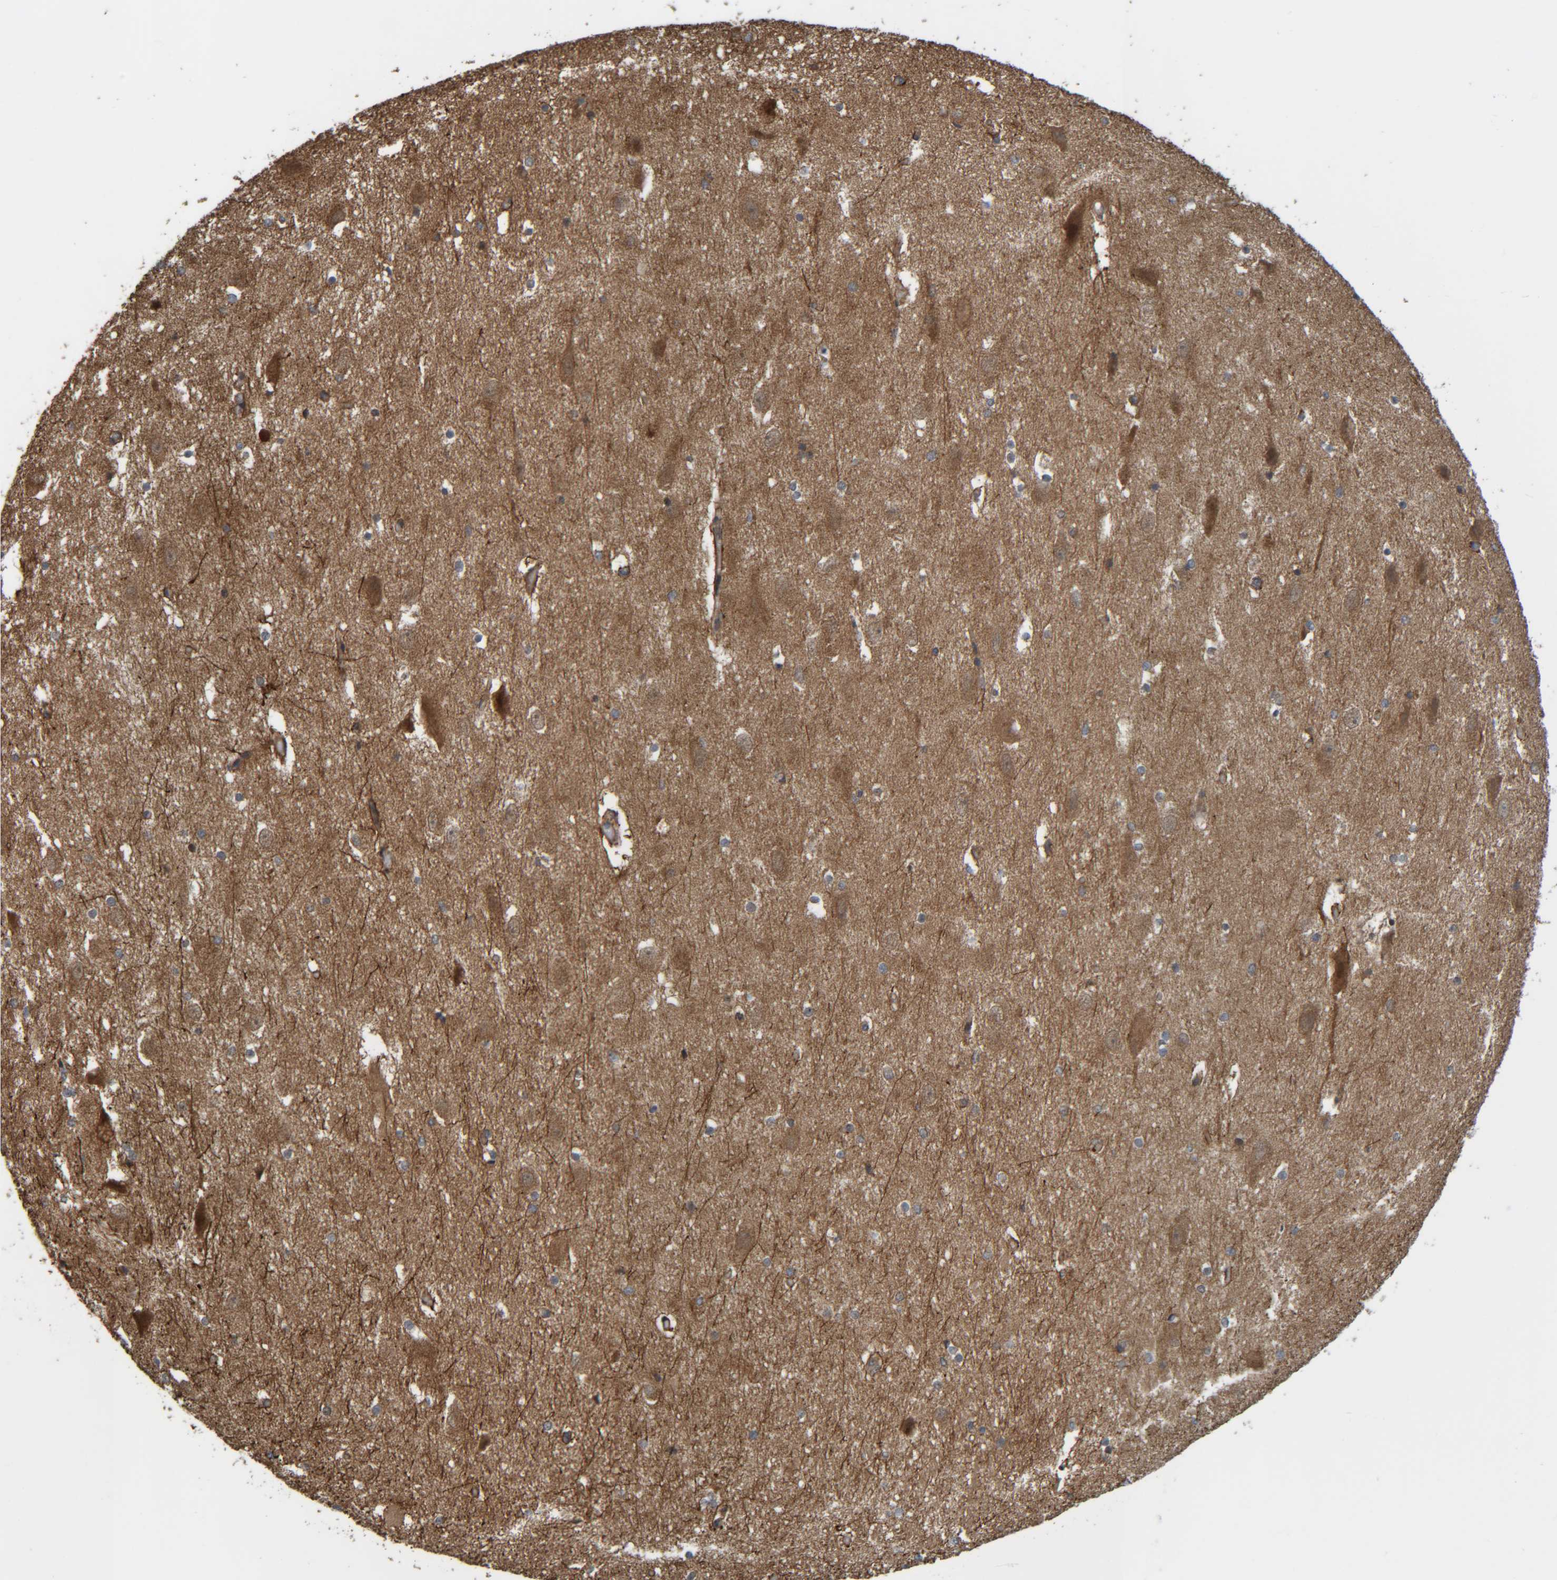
{"staining": {"intensity": "moderate", "quantity": ">75%", "location": "cytoplasmic/membranous"}, "tissue": "hippocampus", "cell_type": "Glial cells", "image_type": "normal", "snomed": [{"axis": "morphology", "description": "Normal tissue, NOS"}, {"axis": "topography", "description": "Hippocampus"}], "caption": "Protein staining reveals moderate cytoplasmic/membranous positivity in about >75% of glial cells in unremarkable hippocampus. (DAB IHC, brown staining for protein, blue staining for nuclei).", "gene": "CCDC57", "patient": {"sex": "female", "age": 19}}